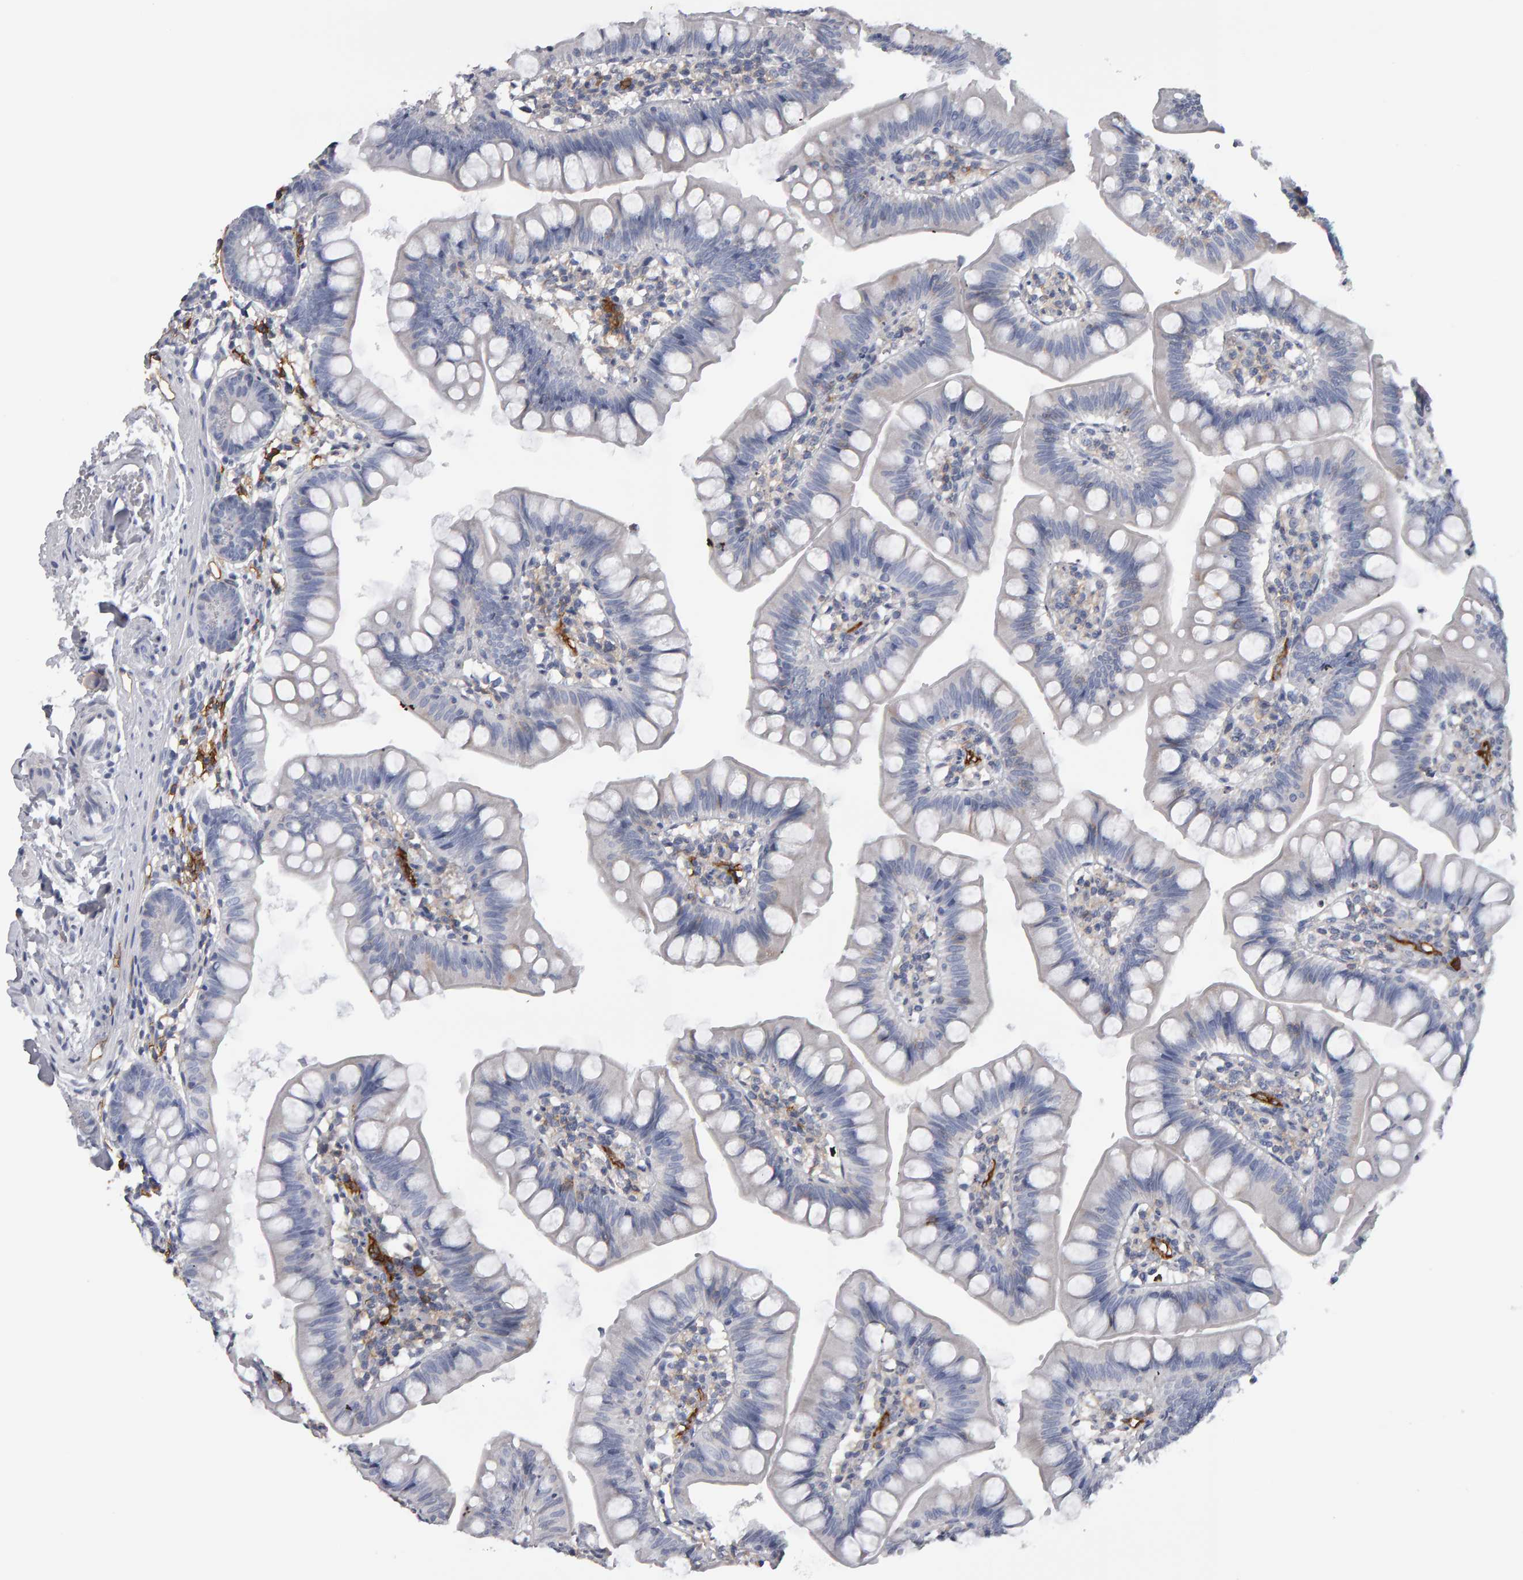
{"staining": {"intensity": "negative", "quantity": "none", "location": "none"}, "tissue": "small intestine", "cell_type": "Glandular cells", "image_type": "normal", "snomed": [{"axis": "morphology", "description": "Normal tissue, NOS"}, {"axis": "topography", "description": "Small intestine"}], "caption": "A high-resolution micrograph shows immunohistochemistry (IHC) staining of benign small intestine, which demonstrates no significant expression in glandular cells.", "gene": "CD38", "patient": {"sex": "male", "age": 7}}